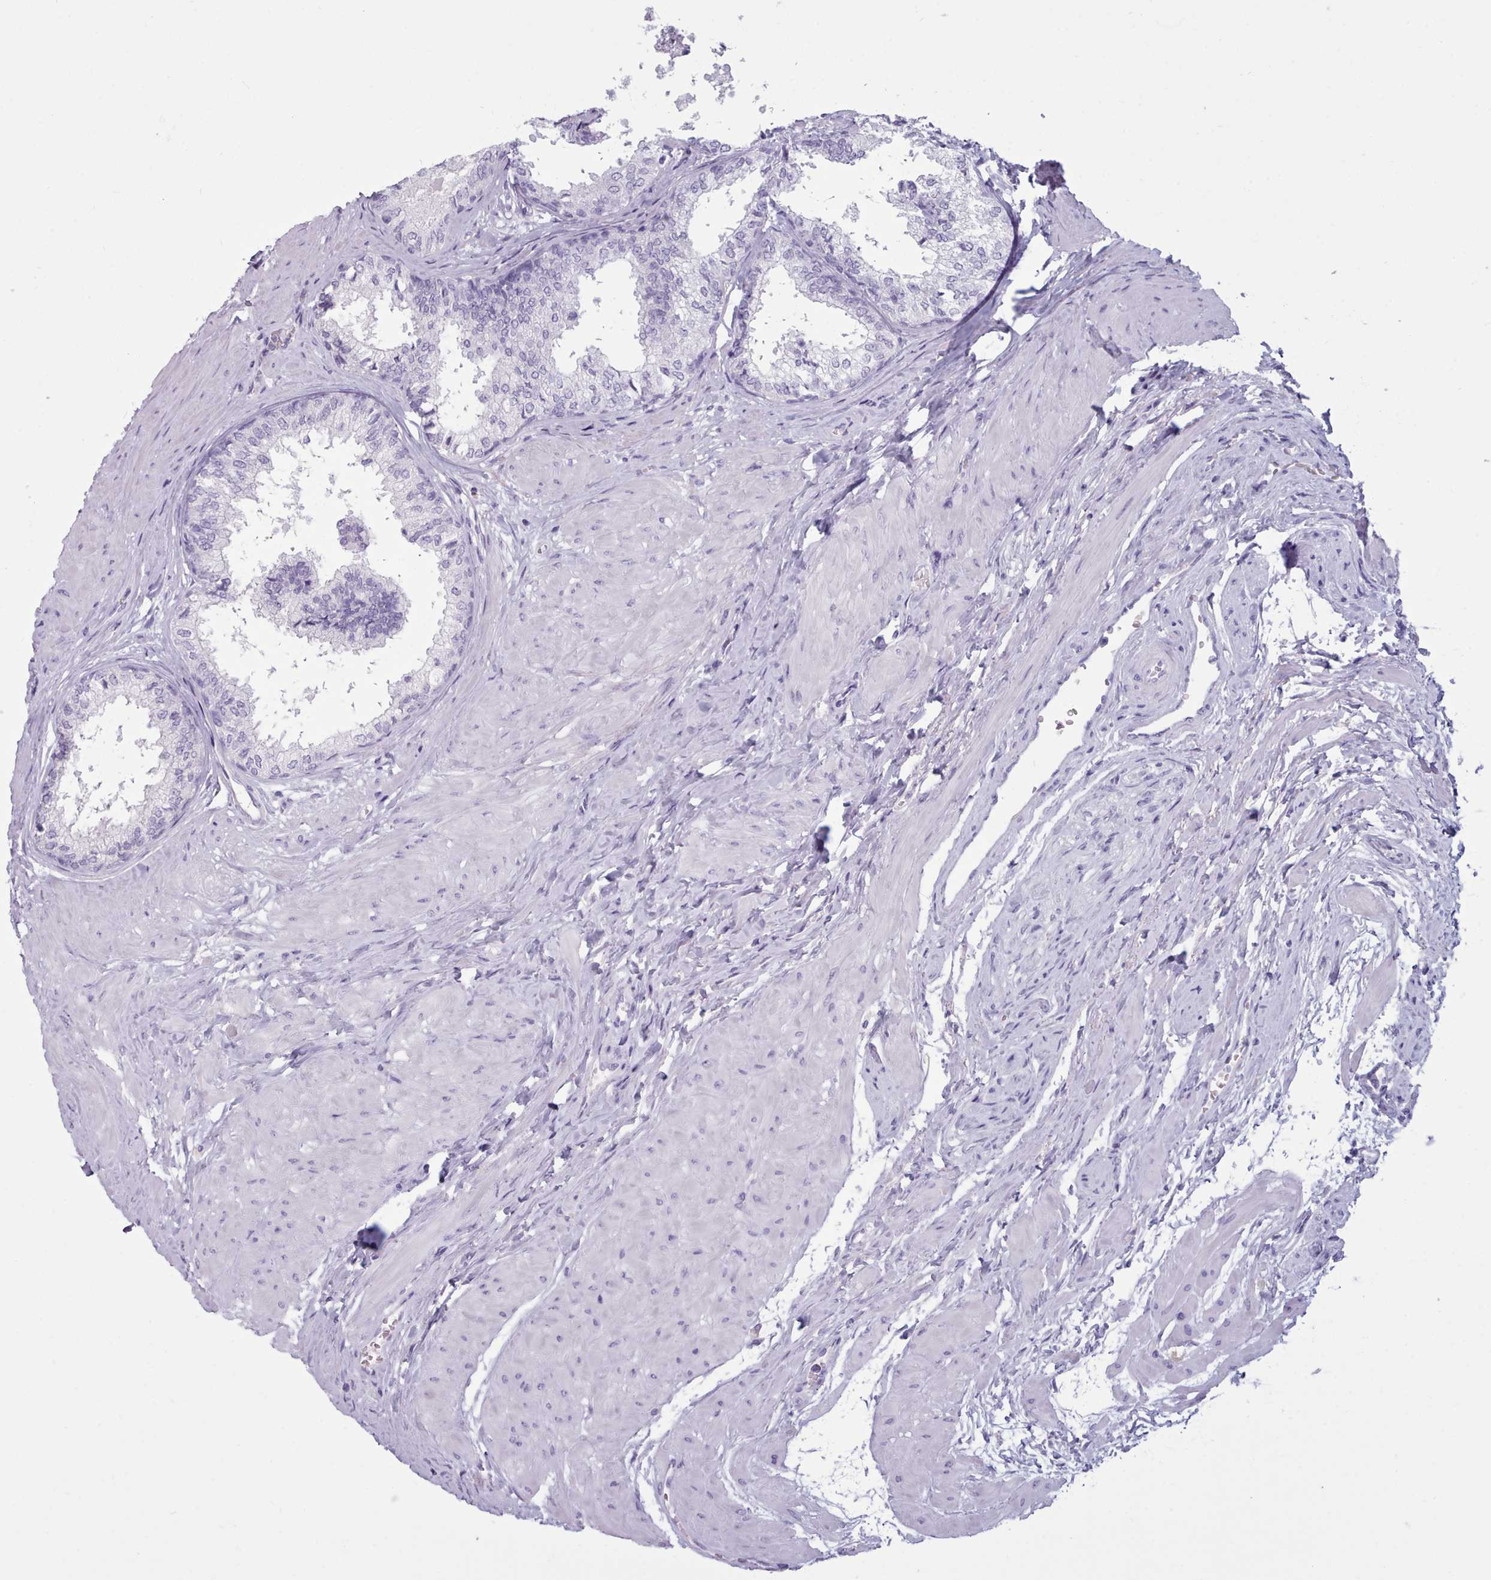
{"staining": {"intensity": "negative", "quantity": "none", "location": "none"}, "tissue": "prostate", "cell_type": "Glandular cells", "image_type": "normal", "snomed": [{"axis": "morphology", "description": "Normal tissue, NOS"}, {"axis": "topography", "description": "Prostate"}], "caption": "A high-resolution histopathology image shows IHC staining of normal prostate, which shows no significant expression in glandular cells. The staining was performed using DAB to visualize the protein expression in brown, while the nuclei were stained in blue with hematoxylin (Magnification: 20x).", "gene": "ZNF43", "patient": {"sex": "male", "age": 48}}